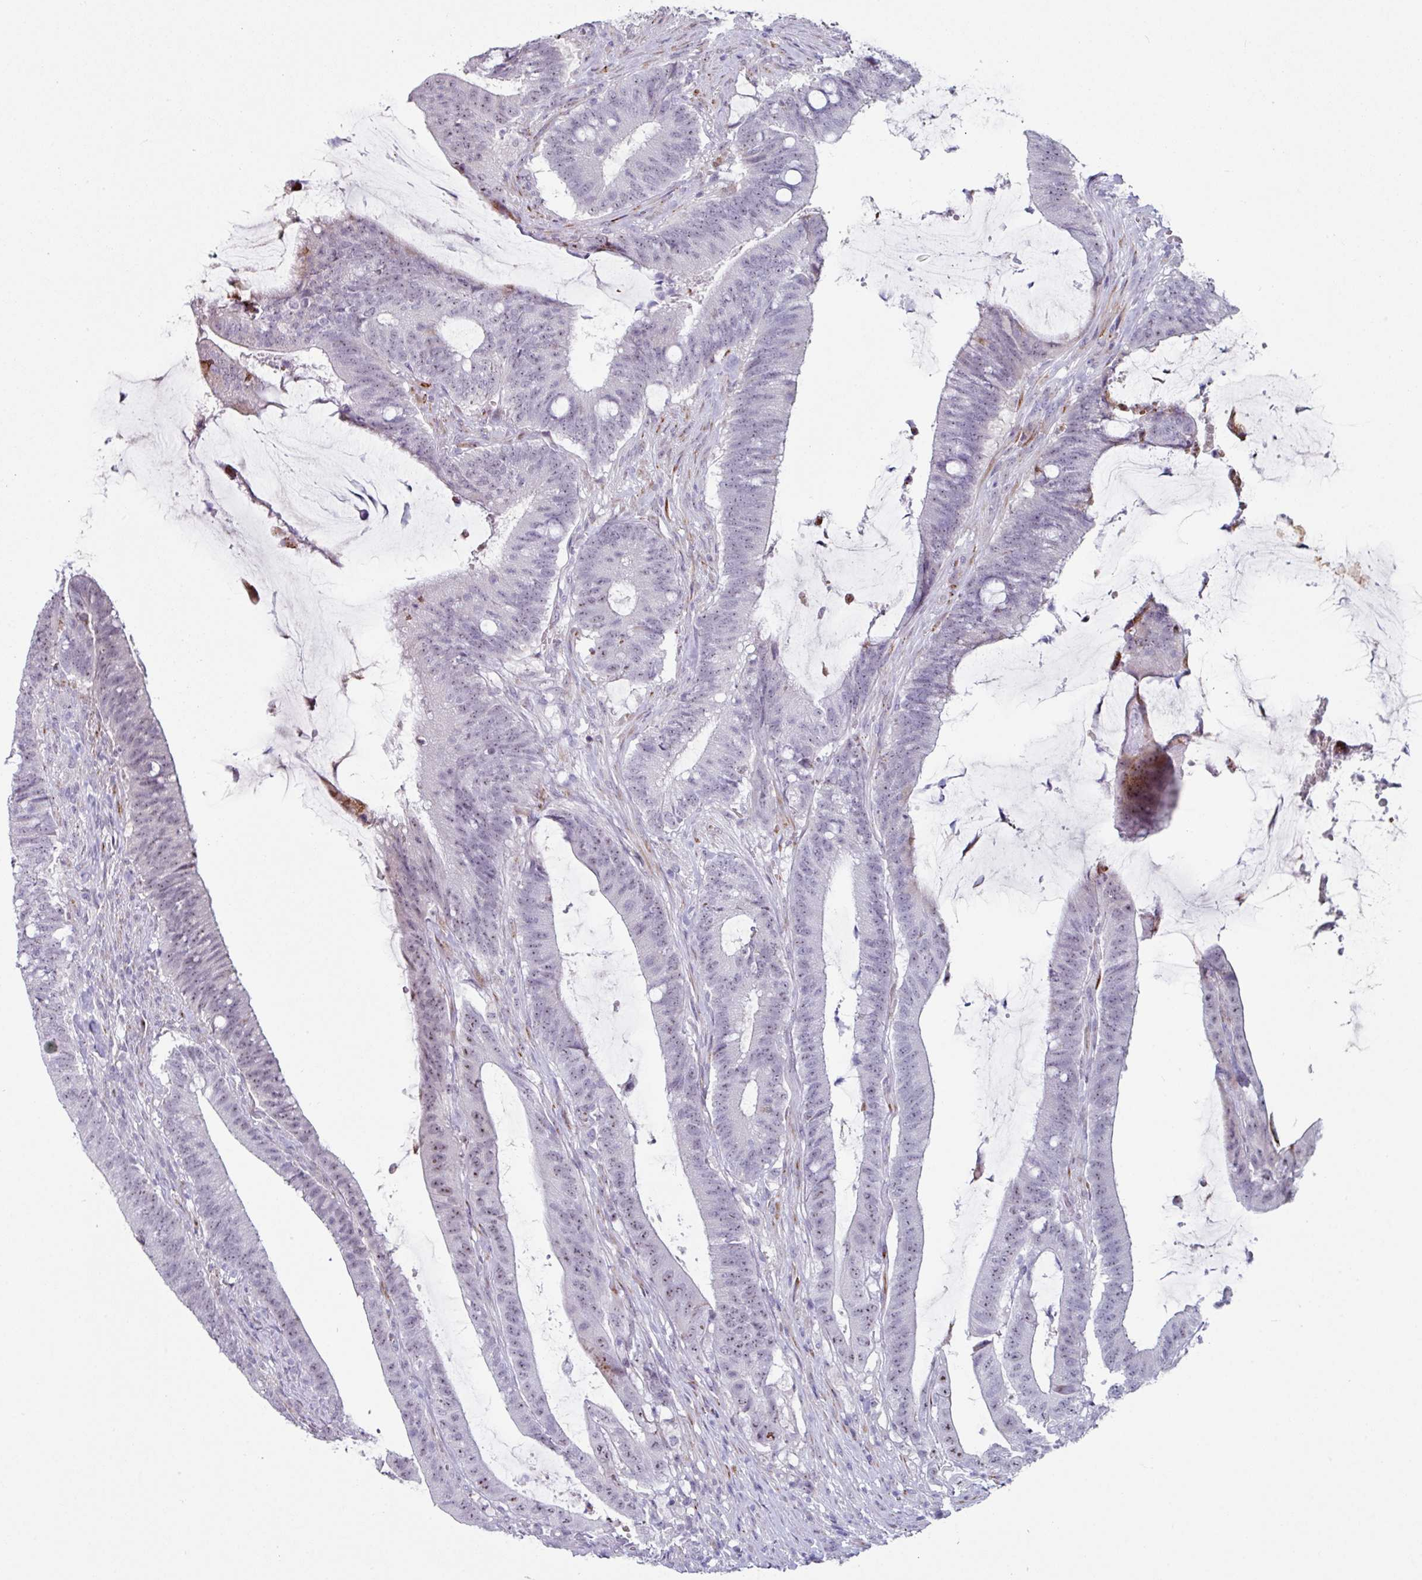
{"staining": {"intensity": "negative", "quantity": "none", "location": "none"}, "tissue": "colorectal cancer", "cell_type": "Tumor cells", "image_type": "cancer", "snomed": [{"axis": "morphology", "description": "Adenocarcinoma, NOS"}, {"axis": "topography", "description": "Colon"}], "caption": "Adenocarcinoma (colorectal) stained for a protein using IHC exhibits no positivity tumor cells.", "gene": "BMS1", "patient": {"sex": "female", "age": 43}}